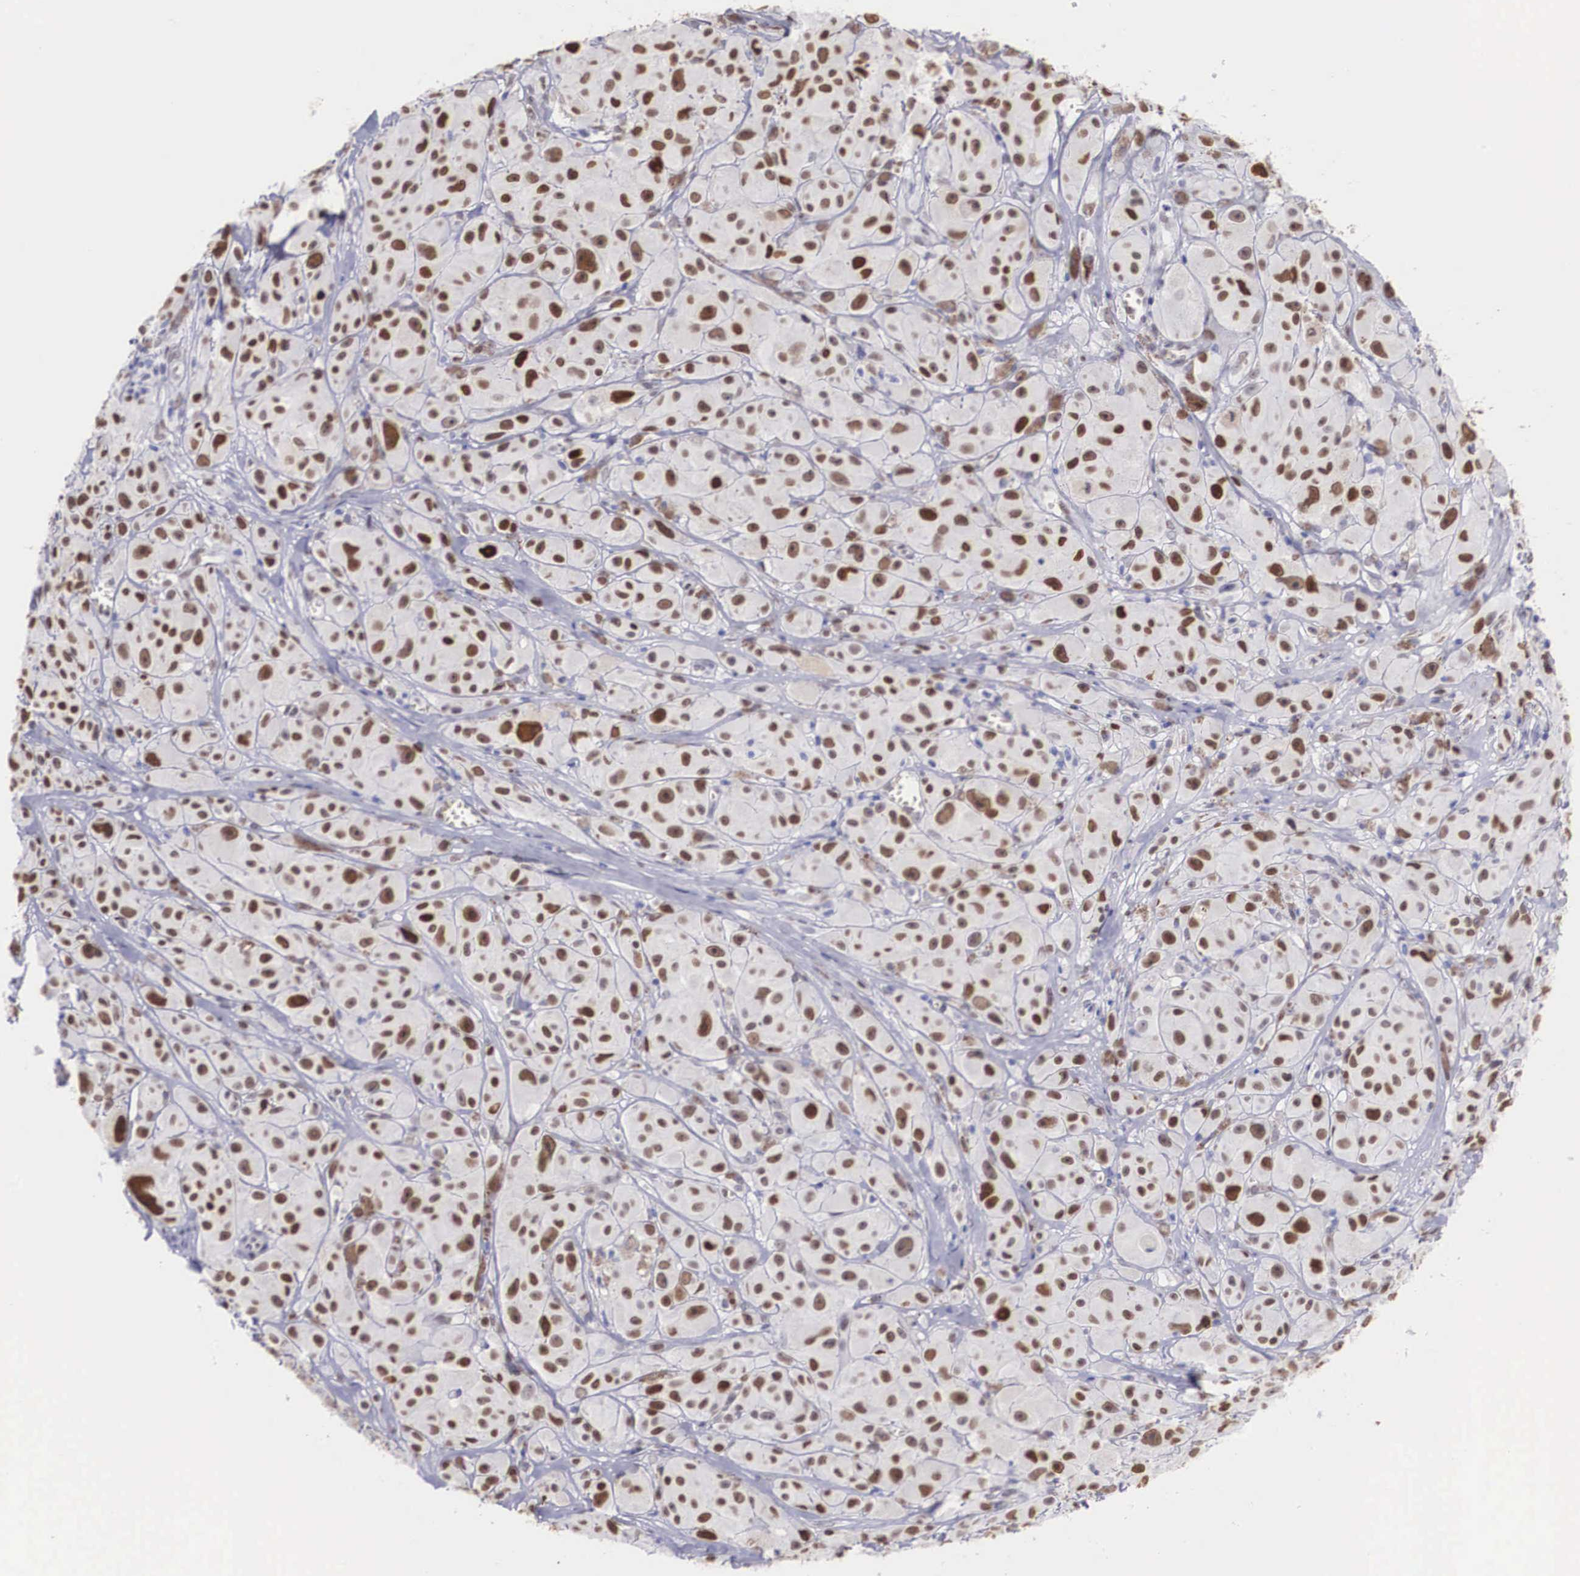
{"staining": {"intensity": "strong", "quantity": "25%-75%", "location": "nuclear"}, "tissue": "melanoma", "cell_type": "Tumor cells", "image_type": "cancer", "snomed": [{"axis": "morphology", "description": "Malignant melanoma, NOS"}, {"axis": "topography", "description": "Skin"}], "caption": "About 25%-75% of tumor cells in human malignant melanoma demonstrate strong nuclear protein positivity as visualized by brown immunohistochemical staining.", "gene": "HMGN5", "patient": {"sex": "male", "age": 56}}